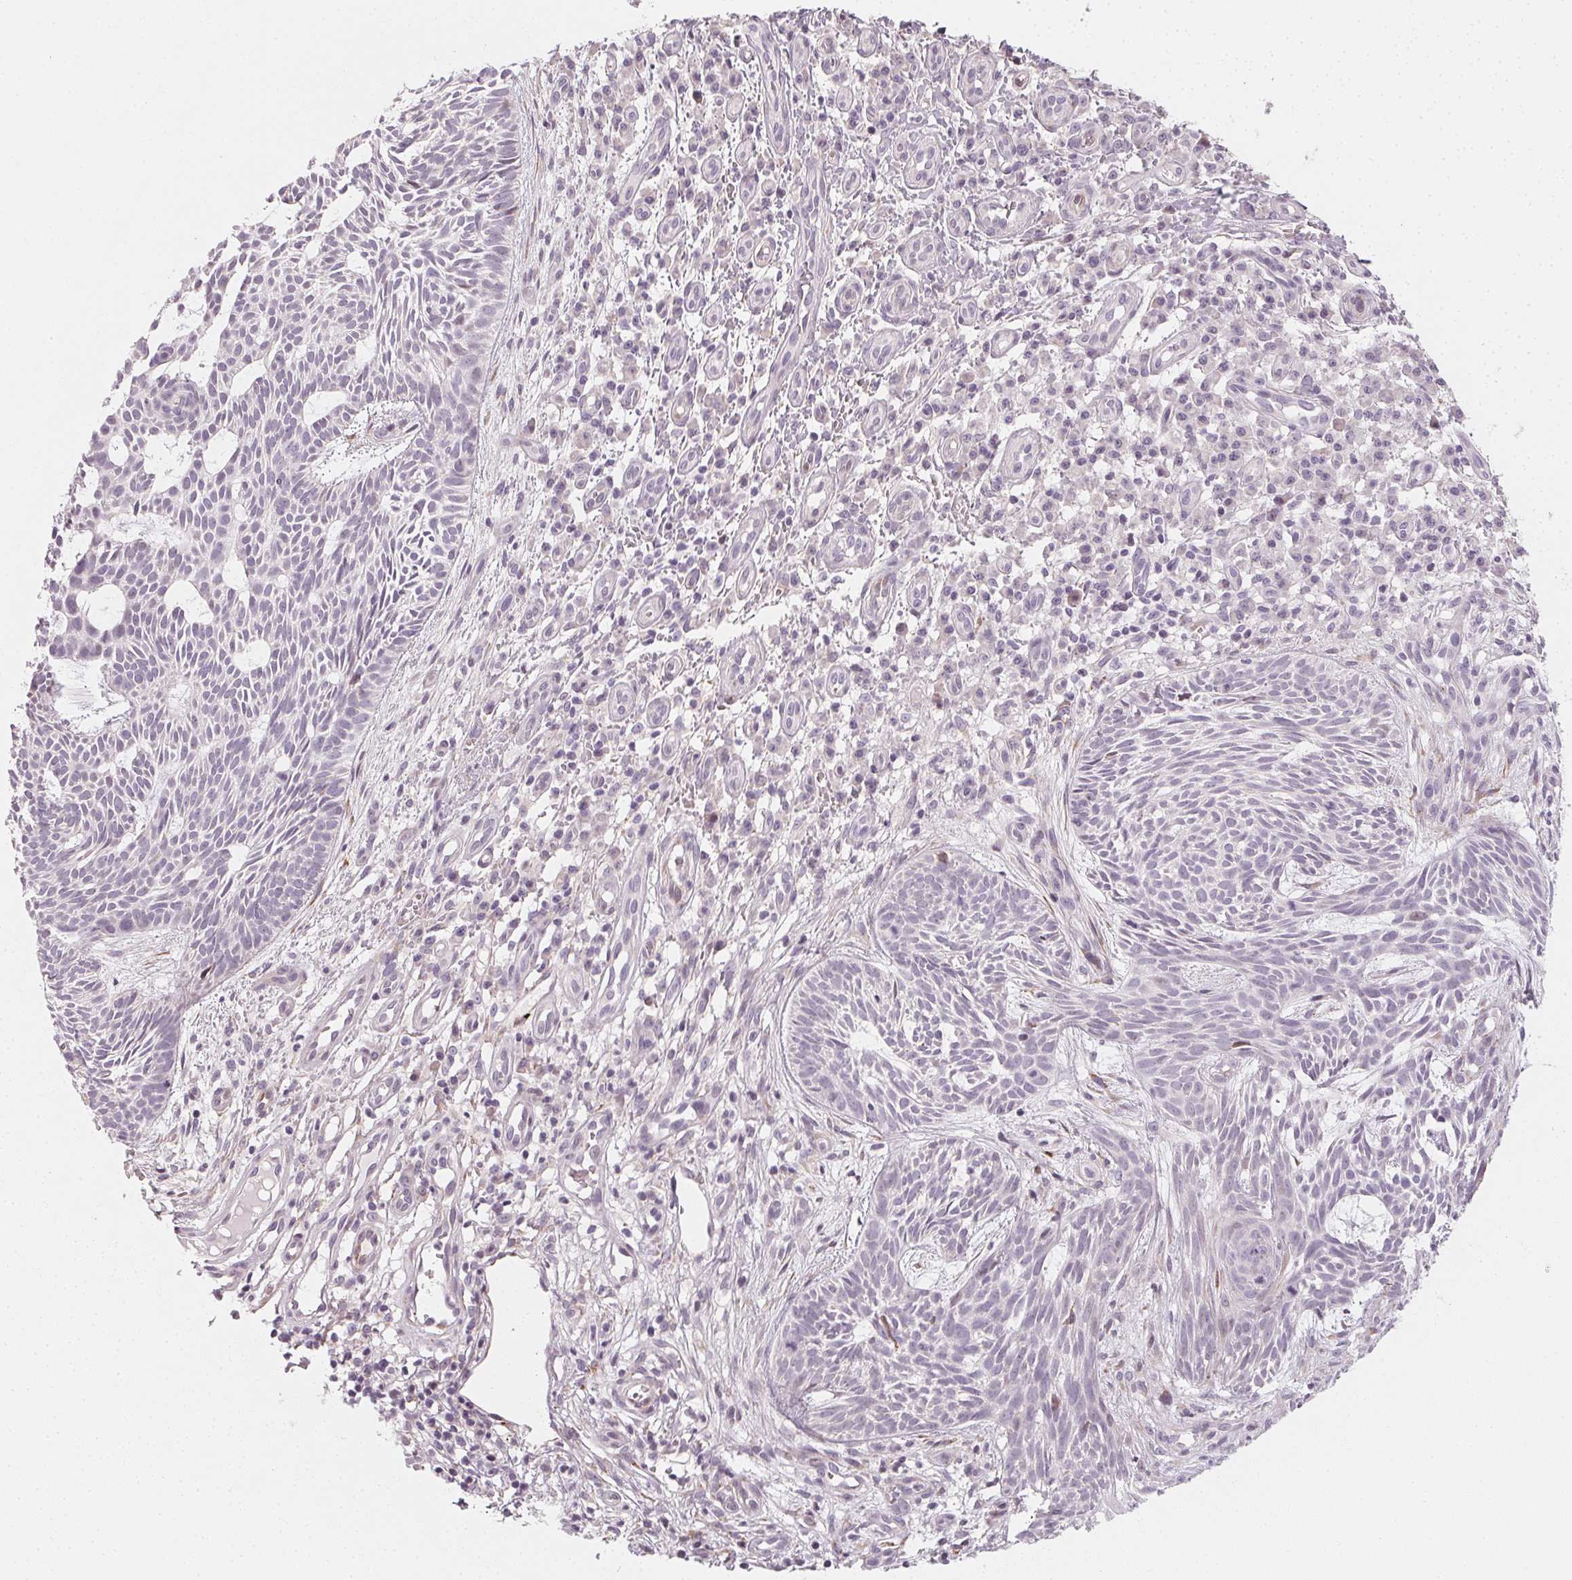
{"staining": {"intensity": "negative", "quantity": "none", "location": "none"}, "tissue": "skin cancer", "cell_type": "Tumor cells", "image_type": "cancer", "snomed": [{"axis": "morphology", "description": "Basal cell carcinoma"}, {"axis": "topography", "description": "Skin"}], "caption": "Immunohistochemistry (IHC) histopathology image of neoplastic tissue: human skin basal cell carcinoma stained with DAB exhibits no significant protein expression in tumor cells.", "gene": "CCDC96", "patient": {"sex": "male", "age": 59}}